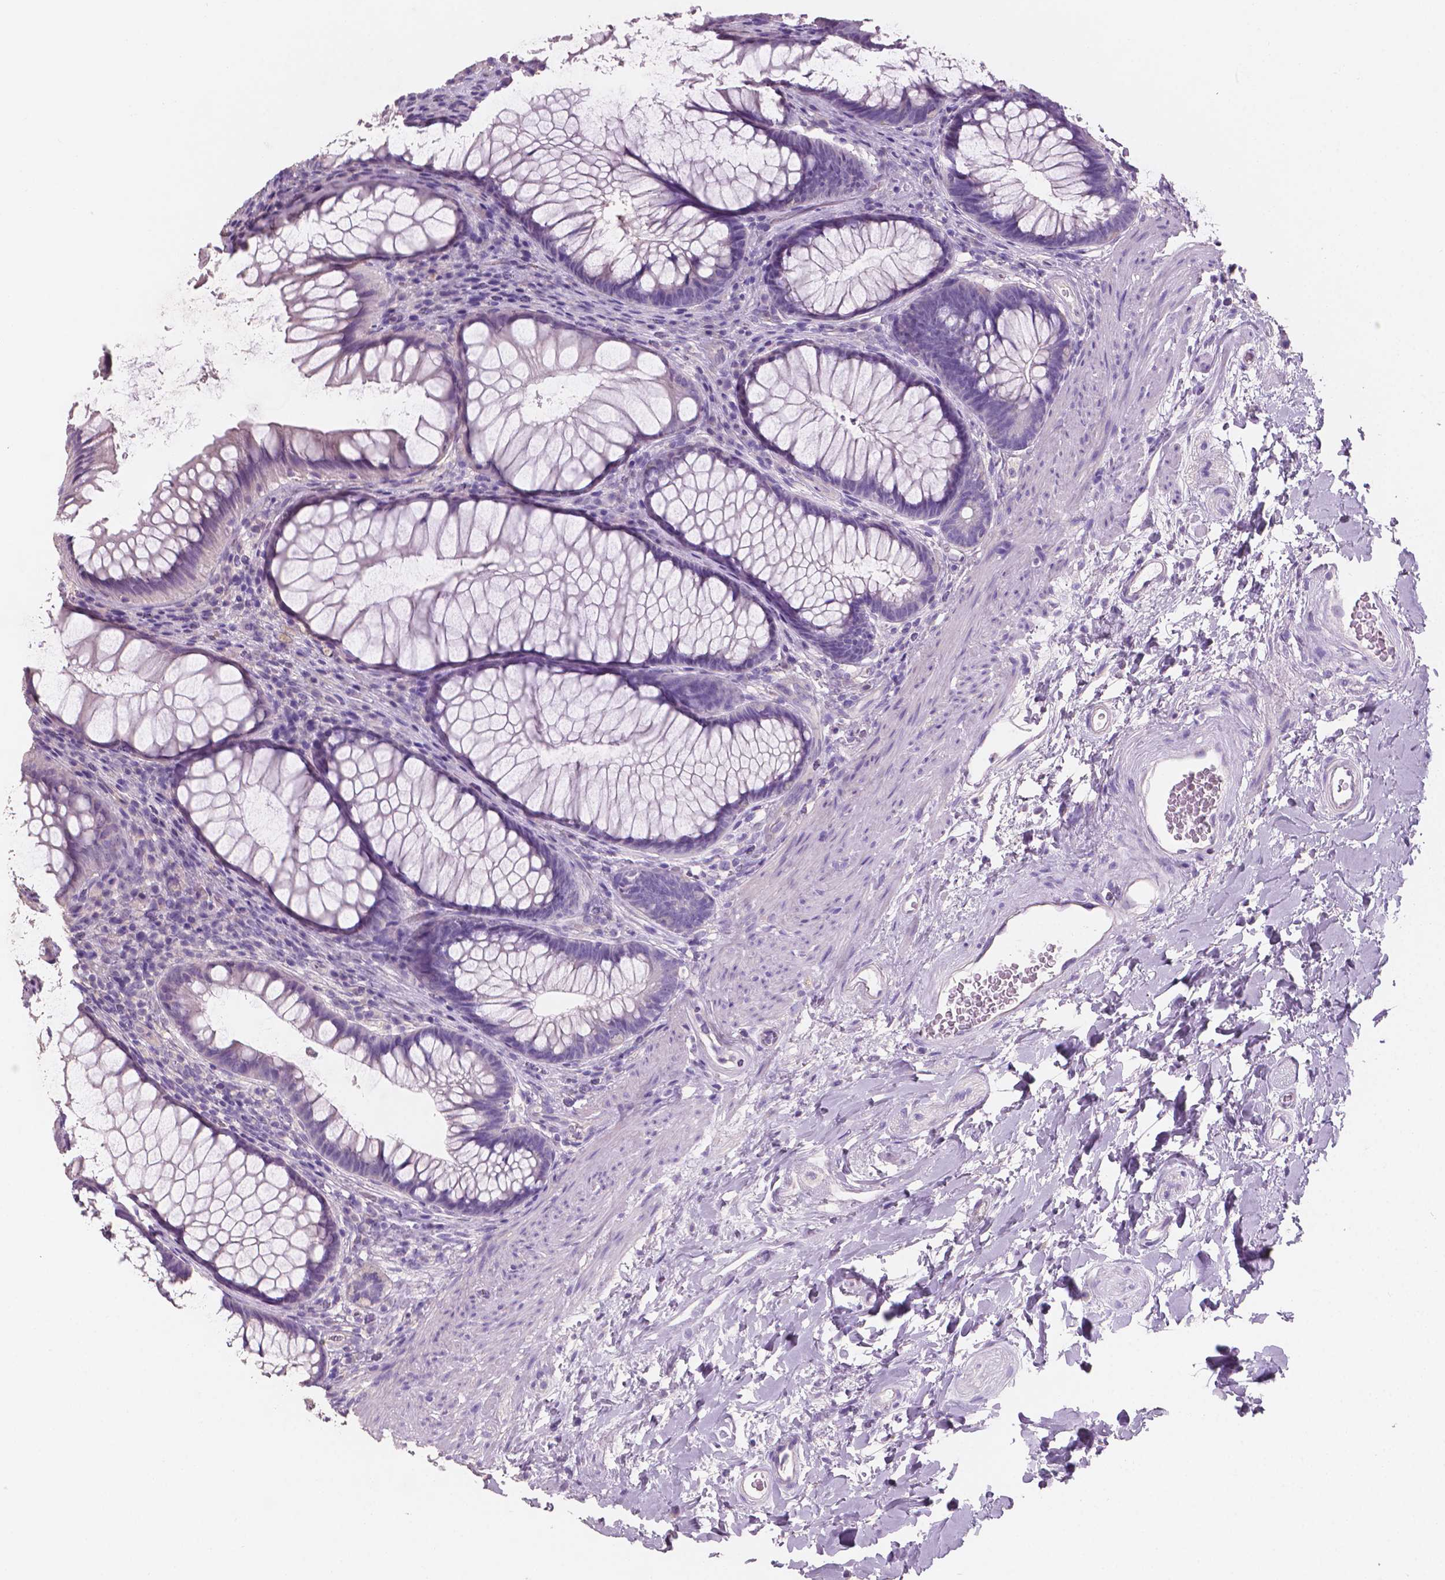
{"staining": {"intensity": "negative", "quantity": "none", "location": "none"}, "tissue": "rectum", "cell_type": "Glandular cells", "image_type": "normal", "snomed": [{"axis": "morphology", "description": "Normal tissue, NOS"}, {"axis": "topography", "description": "Smooth muscle"}, {"axis": "topography", "description": "Rectum"}], "caption": "An IHC micrograph of benign rectum is shown. There is no staining in glandular cells of rectum. The staining was performed using DAB (3,3'-diaminobenzidine) to visualize the protein expression in brown, while the nuclei were stained in blue with hematoxylin (Magnification: 20x).", "gene": "SBSN", "patient": {"sex": "male", "age": 53}}